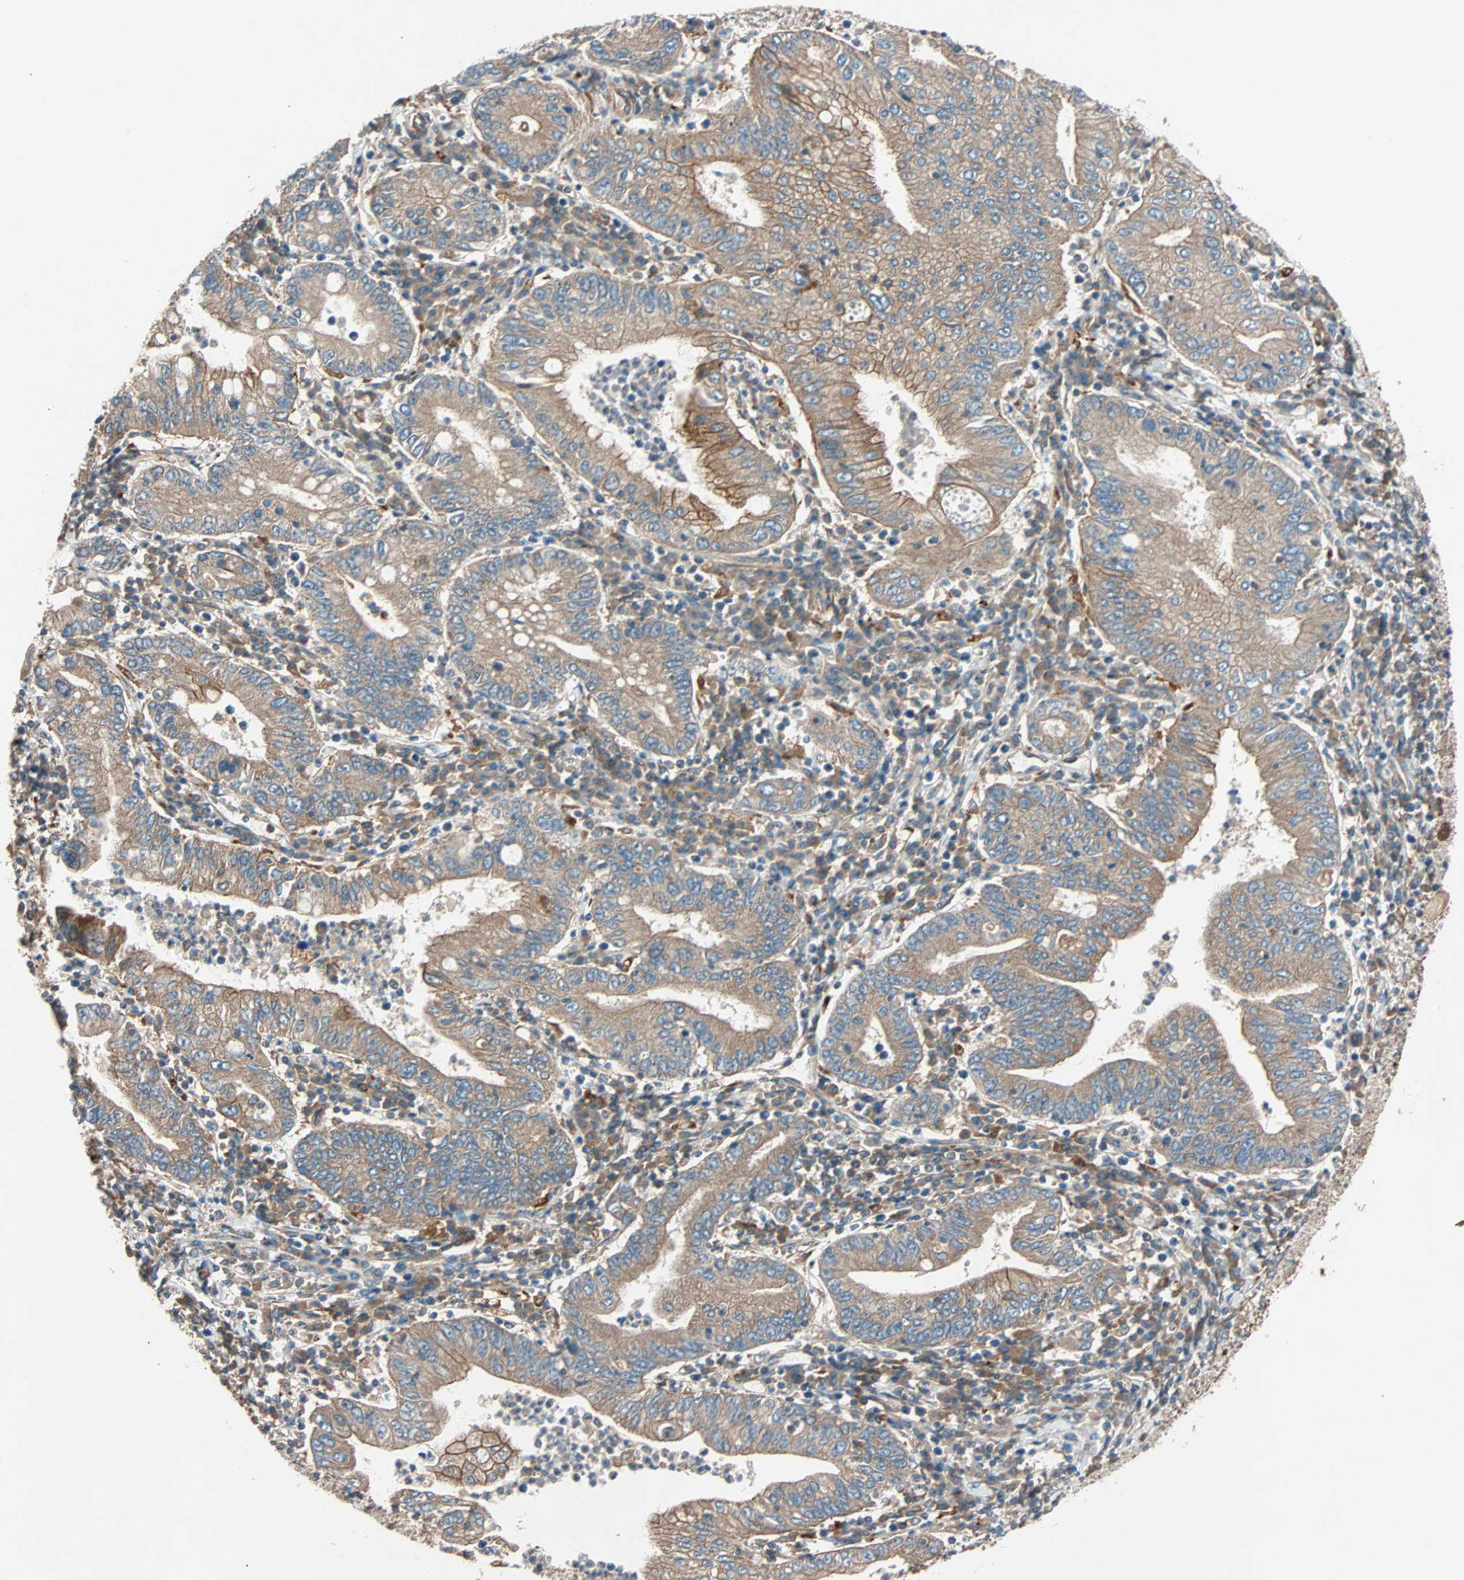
{"staining": {"intensity": "moderate", "quantity": ">75%", "location": "cytoplasmic/membranous"}, "tissue": "stomach cancer", "cell_type": "Tumor cells", "image_type": "cancer", "snomed": [{"axis": "morphology", "description": "Normal tissue, NOS"}, {"axis": "morphology", "description": "Adenocarcinoma, NOS"}, {"axis": "topography", "description": "Esophagus"}, {"axis": "topography", "description": "Stomach, upper"}, {"axis": "topography", "description": "Peripheral nerve tissue"}], "caption": "Immunohistochemical staining of adenocarcinoma (stomach) displays moderate cytoplasmic/membranous protein positivity in about >75% of tumor cells.", "gene": "PHYH", "patient": {"sex": "male", "age": 62}}